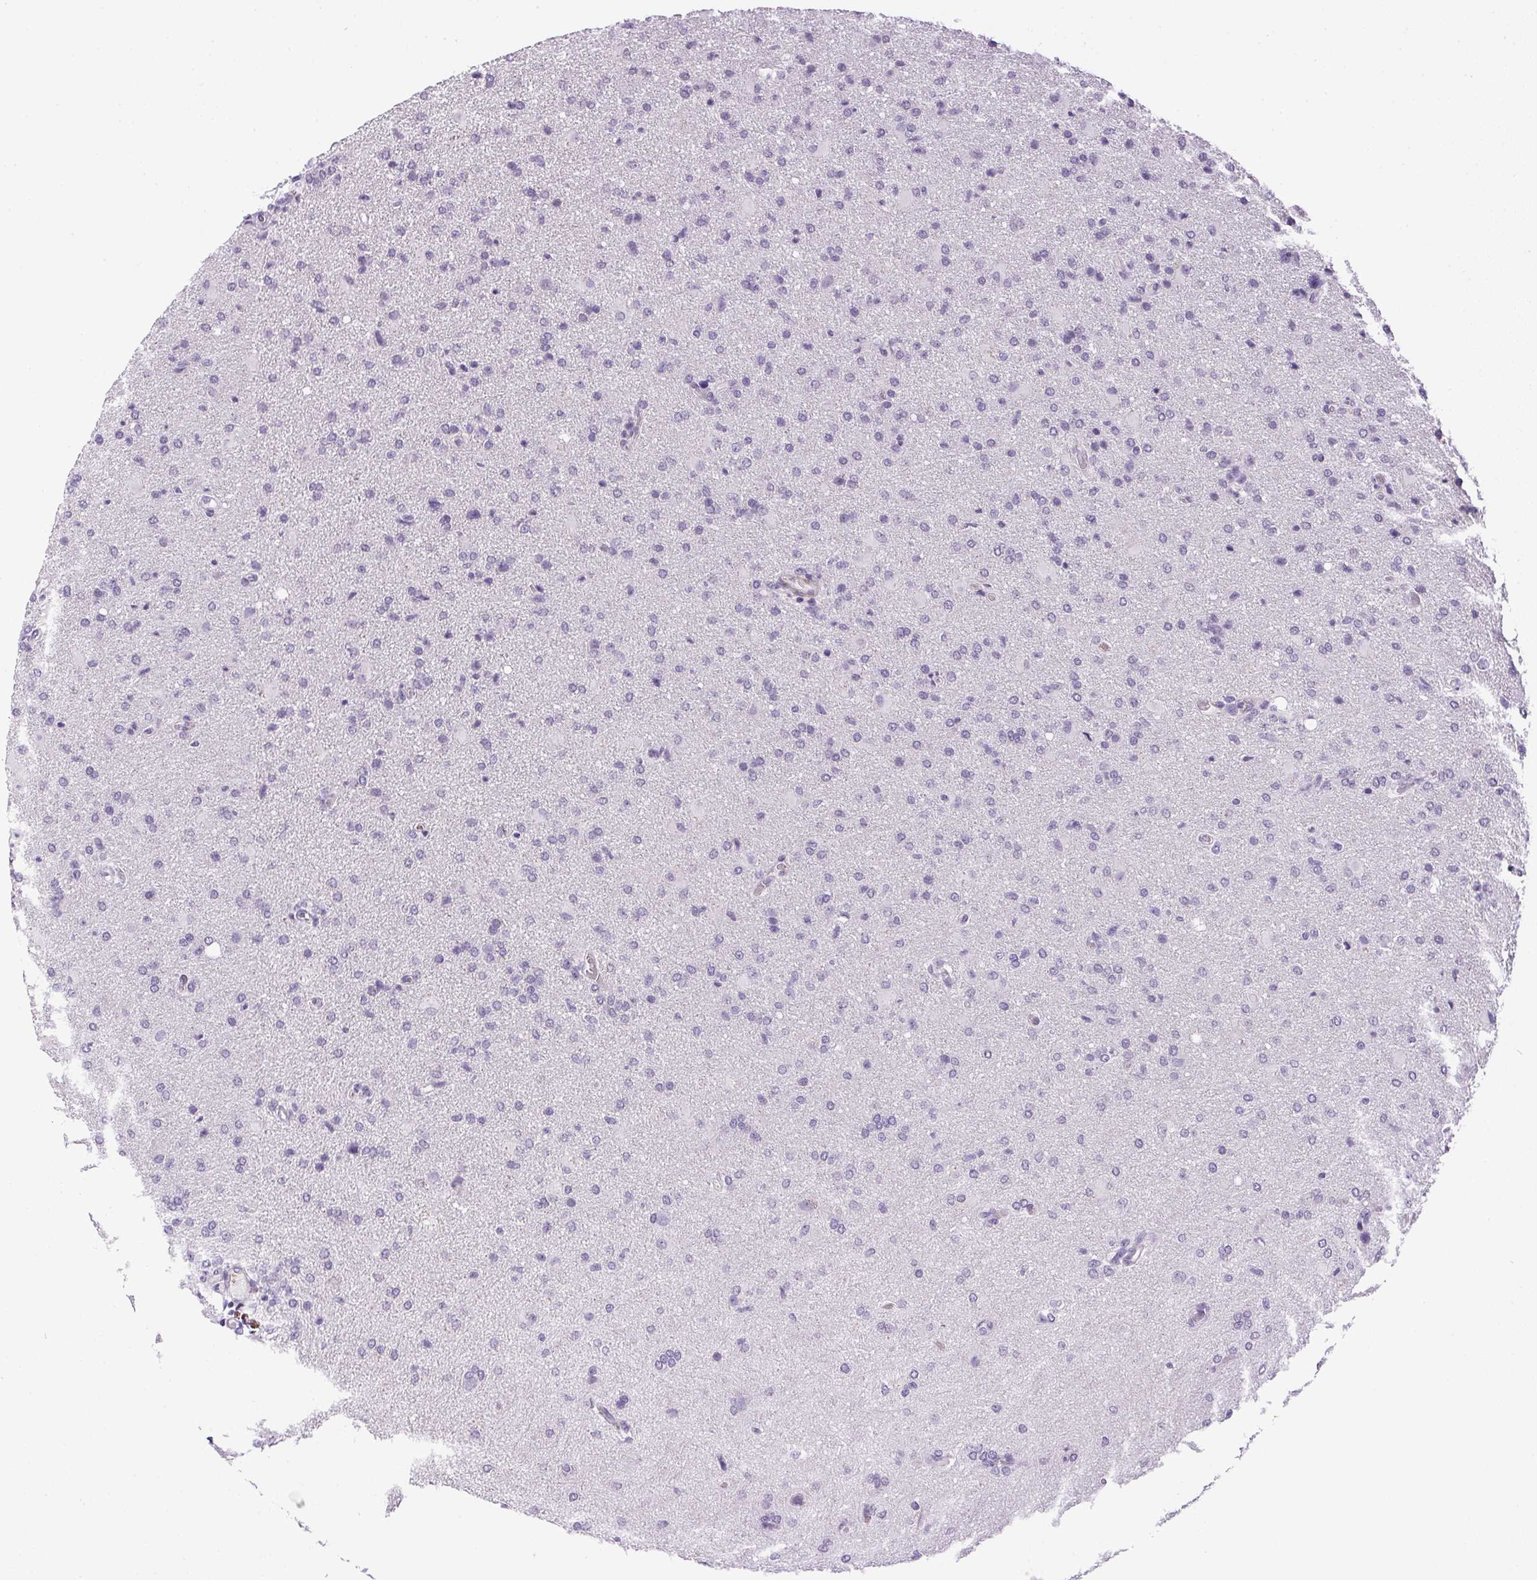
{"staining": {"intensity": "negative", "quantity": "none", "location": "none"}, "tissue": "glioma", "cell_type": "Tumor cells", "image_type": "cancer", "snomed": [{"axis": "morphology", "description": "Glioma, malignant, High grade"}, {"axis": "topography", "description": "Brain"}], "caption": "Tumor cells show no significant staining in malignant glioma (high-grade).", "gene": "PRL", "patient": {"sex": "male", "age": 68}}